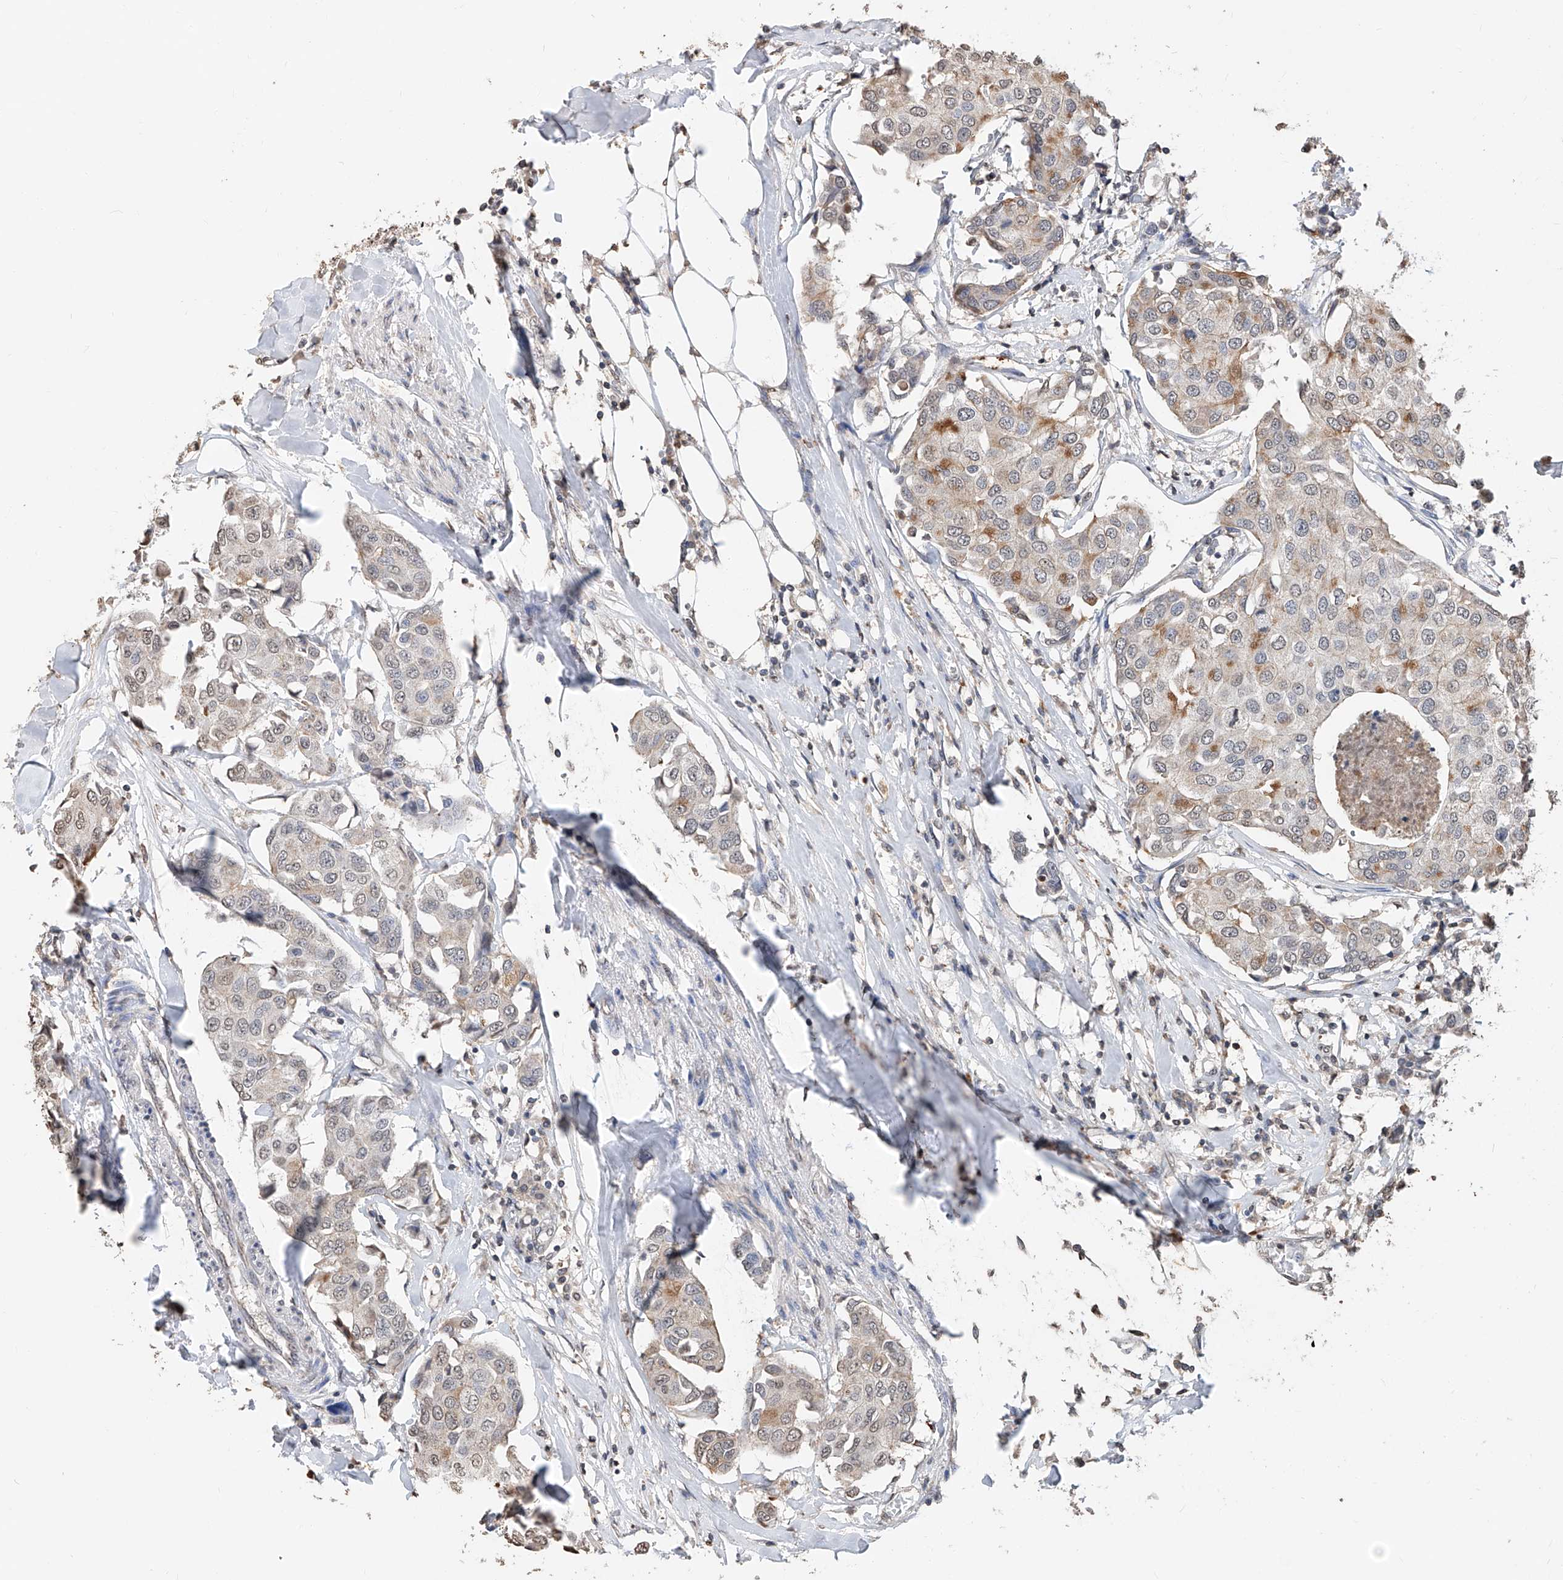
{"staining": {"intensity": "weak", "quantity": "<25%", "location": "cytoplasmic/membranous,nuclear"}, "tissue": "breast cancer", "cell_type": "Tumor cells", "image_type": "cancer", "snomed": [{"axis": "morphology", "description": "Duct carcinoma"}, {"axis": "topography", "description": "Breast"}], "caption": "Tumor cells show no significant protein expression in breast infiltrating ductal carcinoma. (DAB immunohistochemistry visualized using brightfield microscopy, high magnification).", "gene": "RP9", "patient": {"sex": "female", "age": 80}}